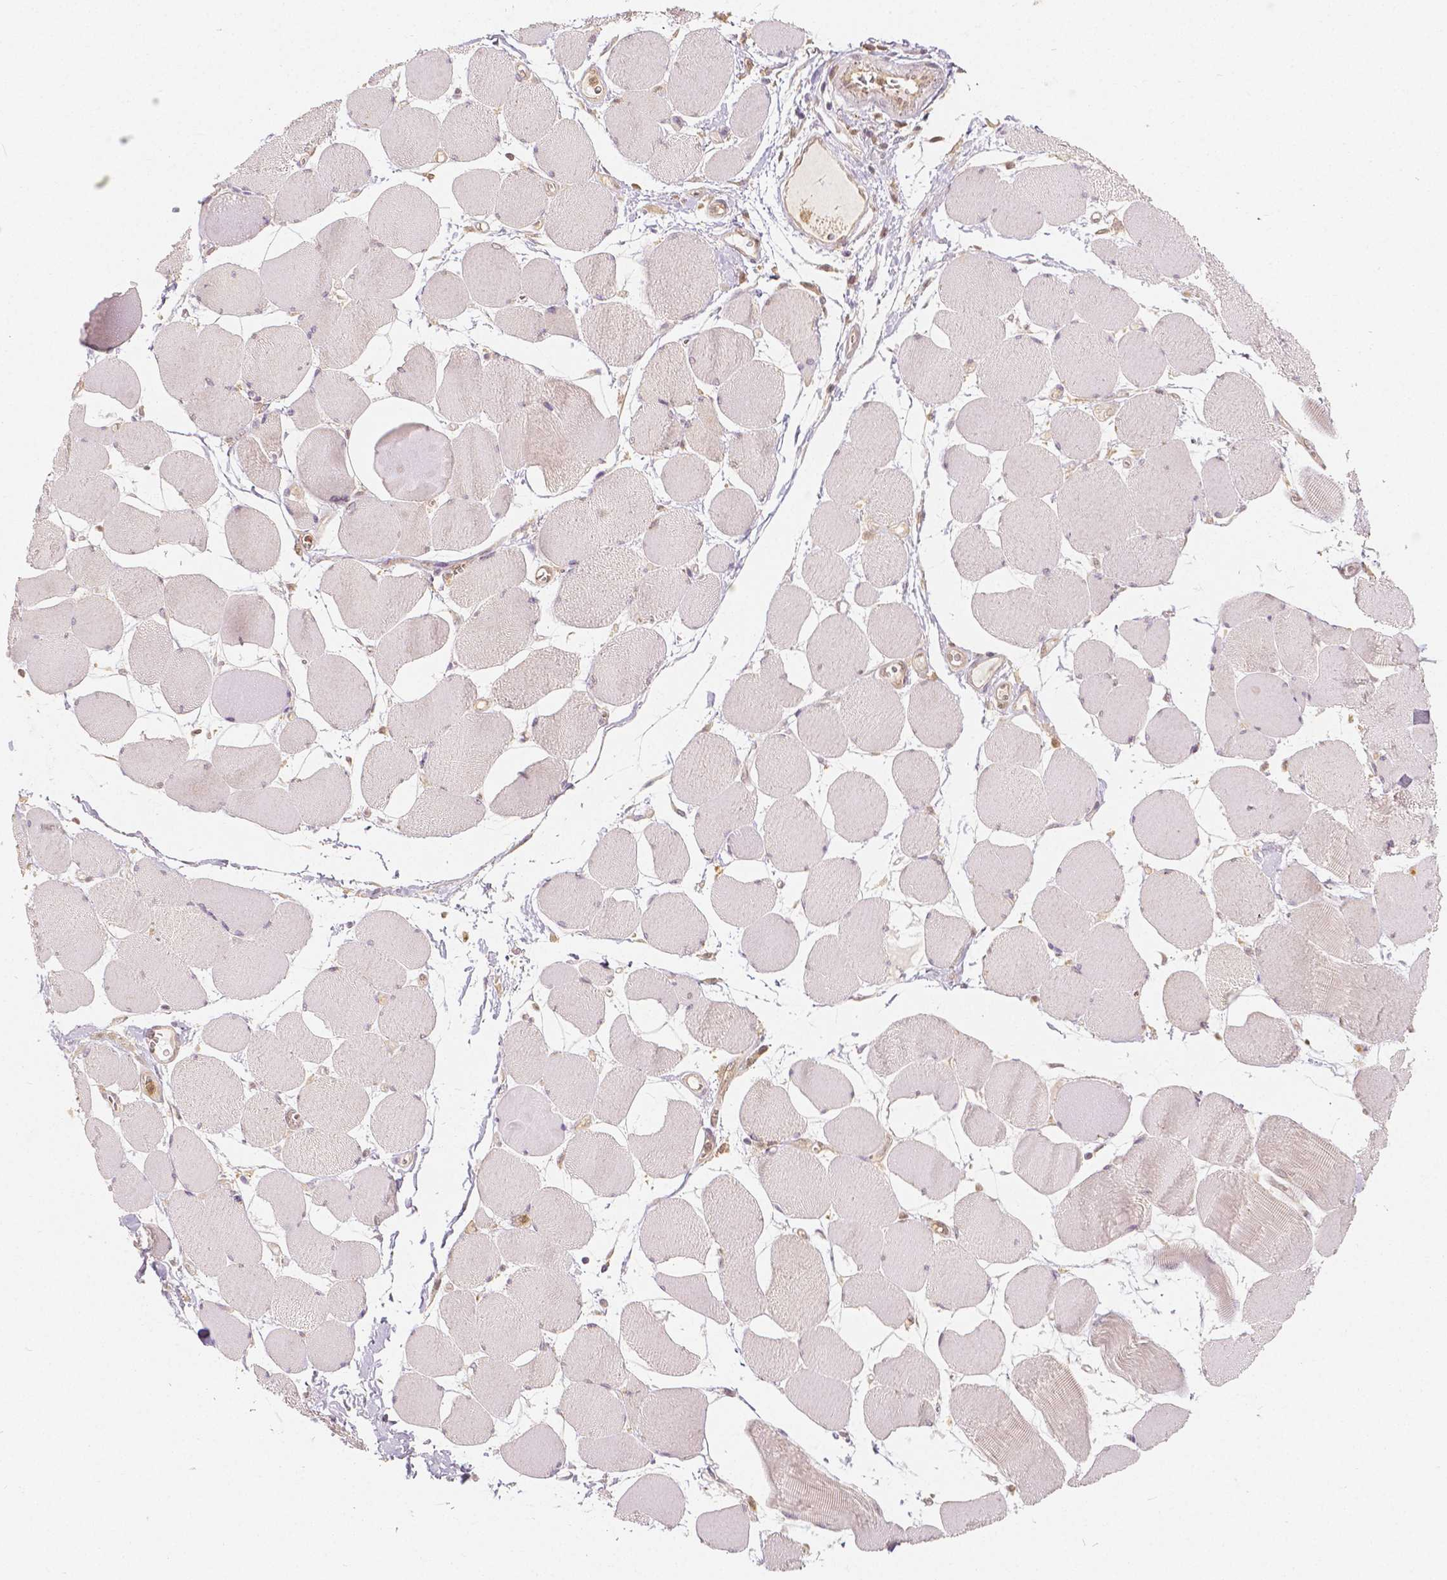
{"staining": {"intensity": "negative", "quantity": "none", "location": "none"}, "tissue": "skeletal muscle", "cell_type": "Myocytes", "image_type": "normal", "snomed": [{"axis": "morphology", "description": "Normal tissue, NOS"}, {"axis": "topography", "description": "Skeletal muscle"}], "caption": "This is an immunohistochemistry (IHC) photomicrograph of normal human skeletal muscle. There is no positivity in myocytes.", "gene": "NAPRT", "patient": {"sex": "female", "age": 75}}